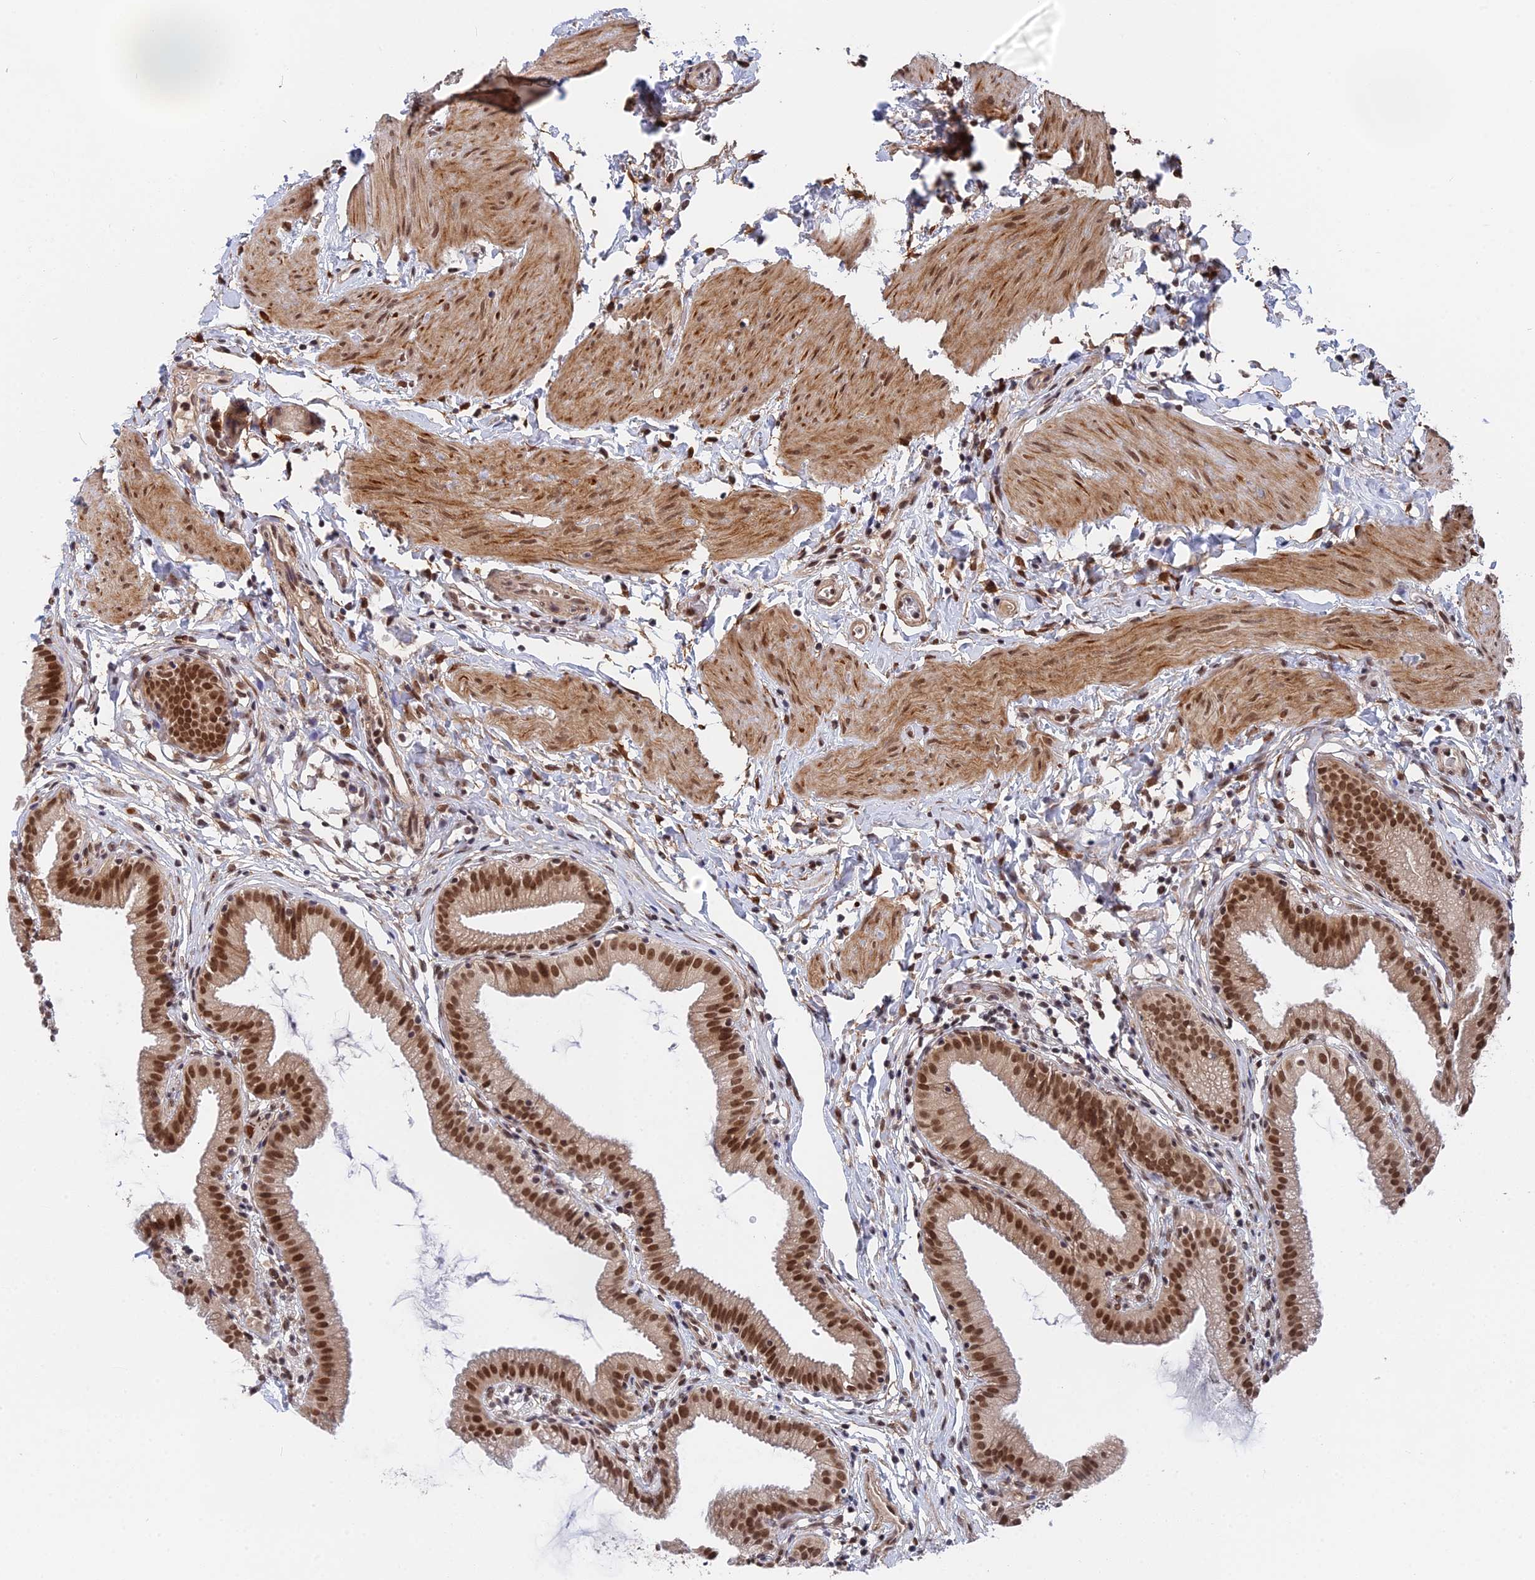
{"staining": {"intensity": "moderate", "quantity": ">75%", "location": "nuclear"}, "tissue": "gallbladder", "cell_type": "Glandular cells", "image_type": "normal", "snomed": [{"axis": "morphology", "description": "Normal tissue, NOS"}, {"axis": "topography", "description": "Gallbladder"}], "caption": "Protein staining of benign gallbladder exhibits moderate nuclear expression in approximately >75% of glandular cells. Nuclei are stained in blue.", "gene": "CCDC85A", "patient": {"sex": "female", "age": 46}}